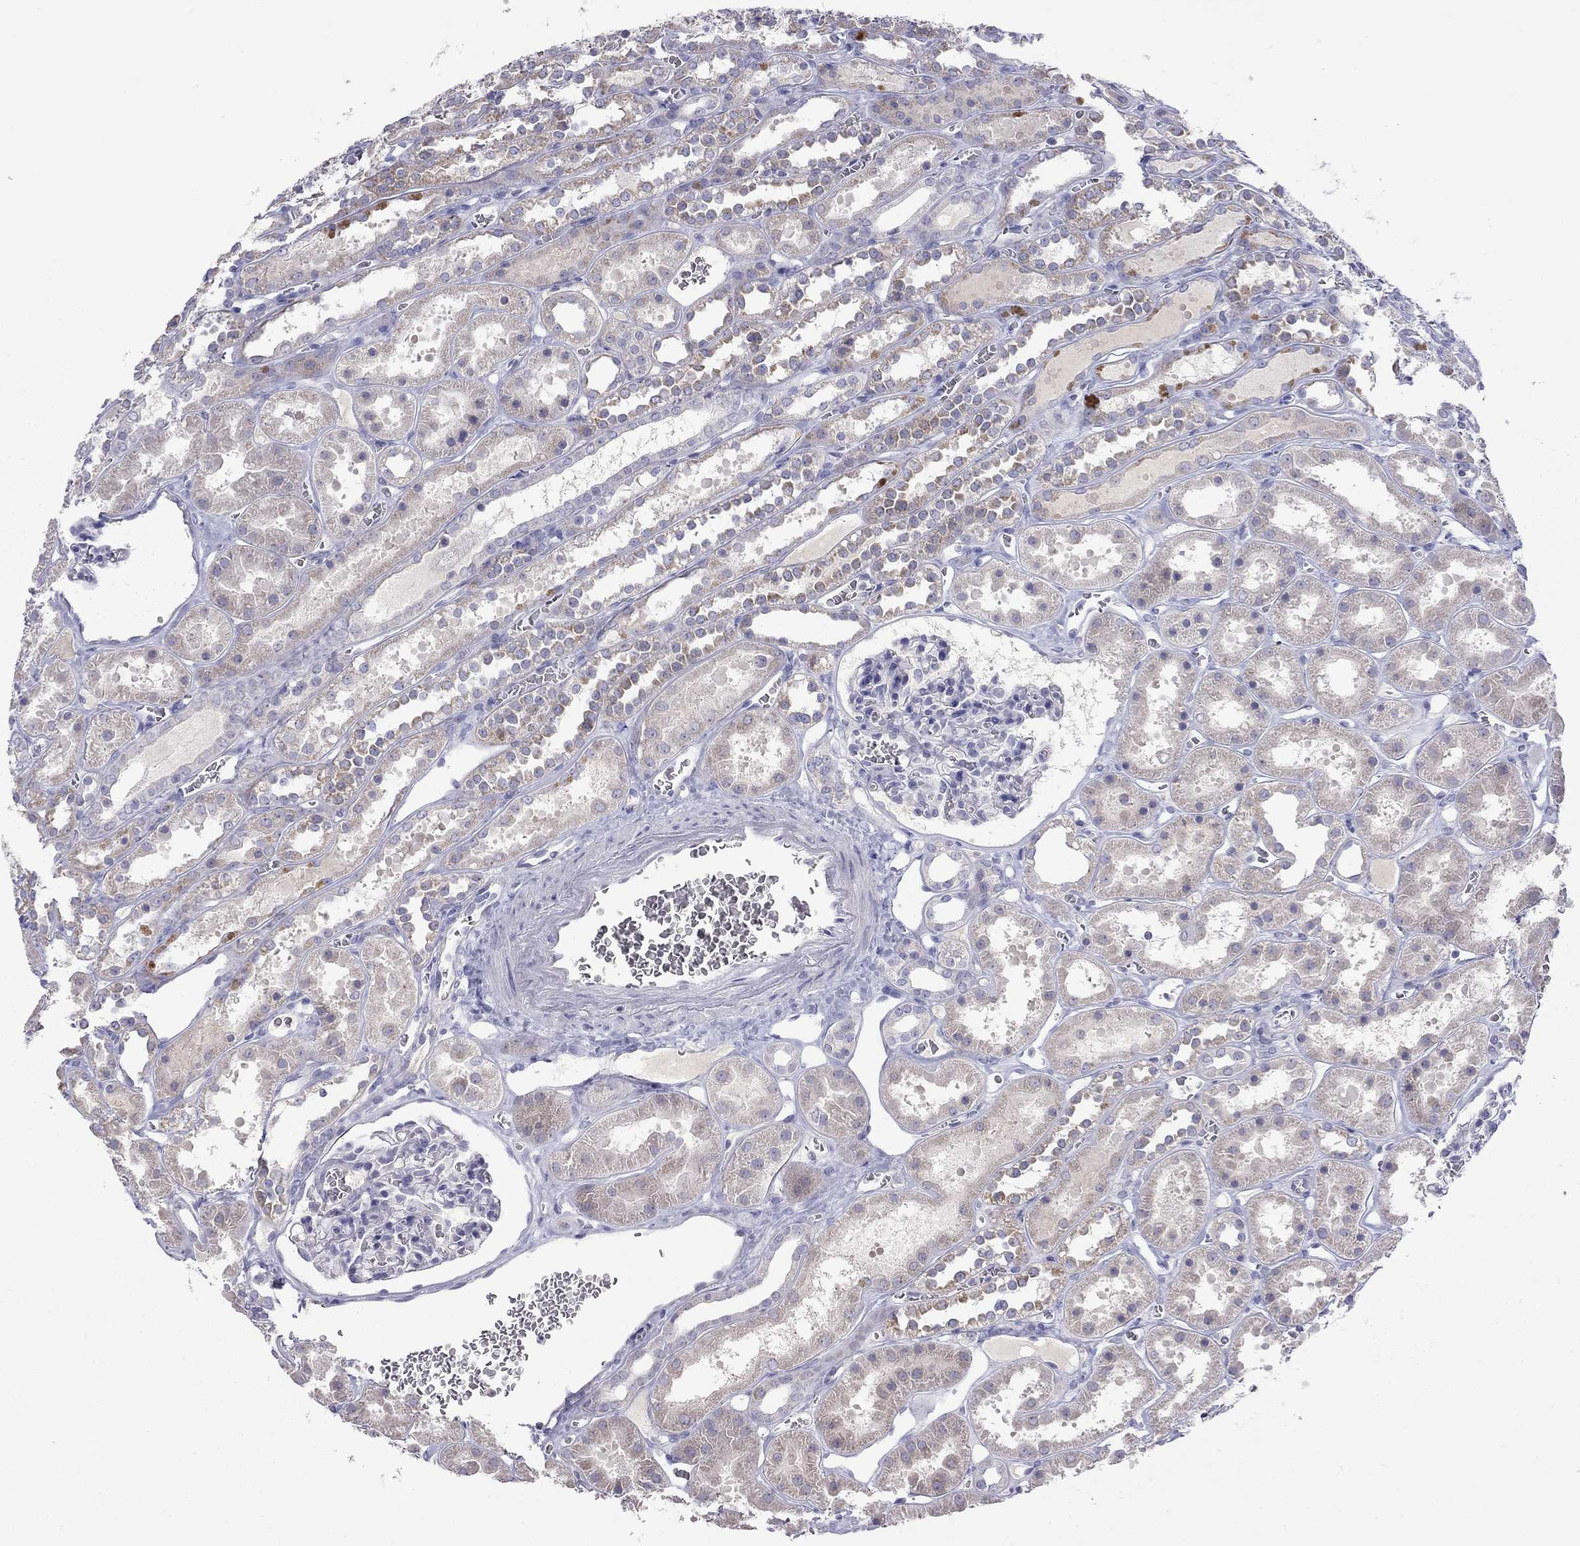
{"staining": {"intensity": "negative", "quantity": "none", "location": "none"}, "tissue": "kidney", "cell_type": "Cells in glomeruli", "image_type": "normal", "snomed": [{"axis": "morphology", "description": "Normal tissue, NOS"}, {"axis": "topography", "description": "Kidney"}], "caption": "IHC of normal kidney exhibits no expression in cells in glomeruli.", "gene": "MUC16", "patient": {"sex": "female", "age": 41}}